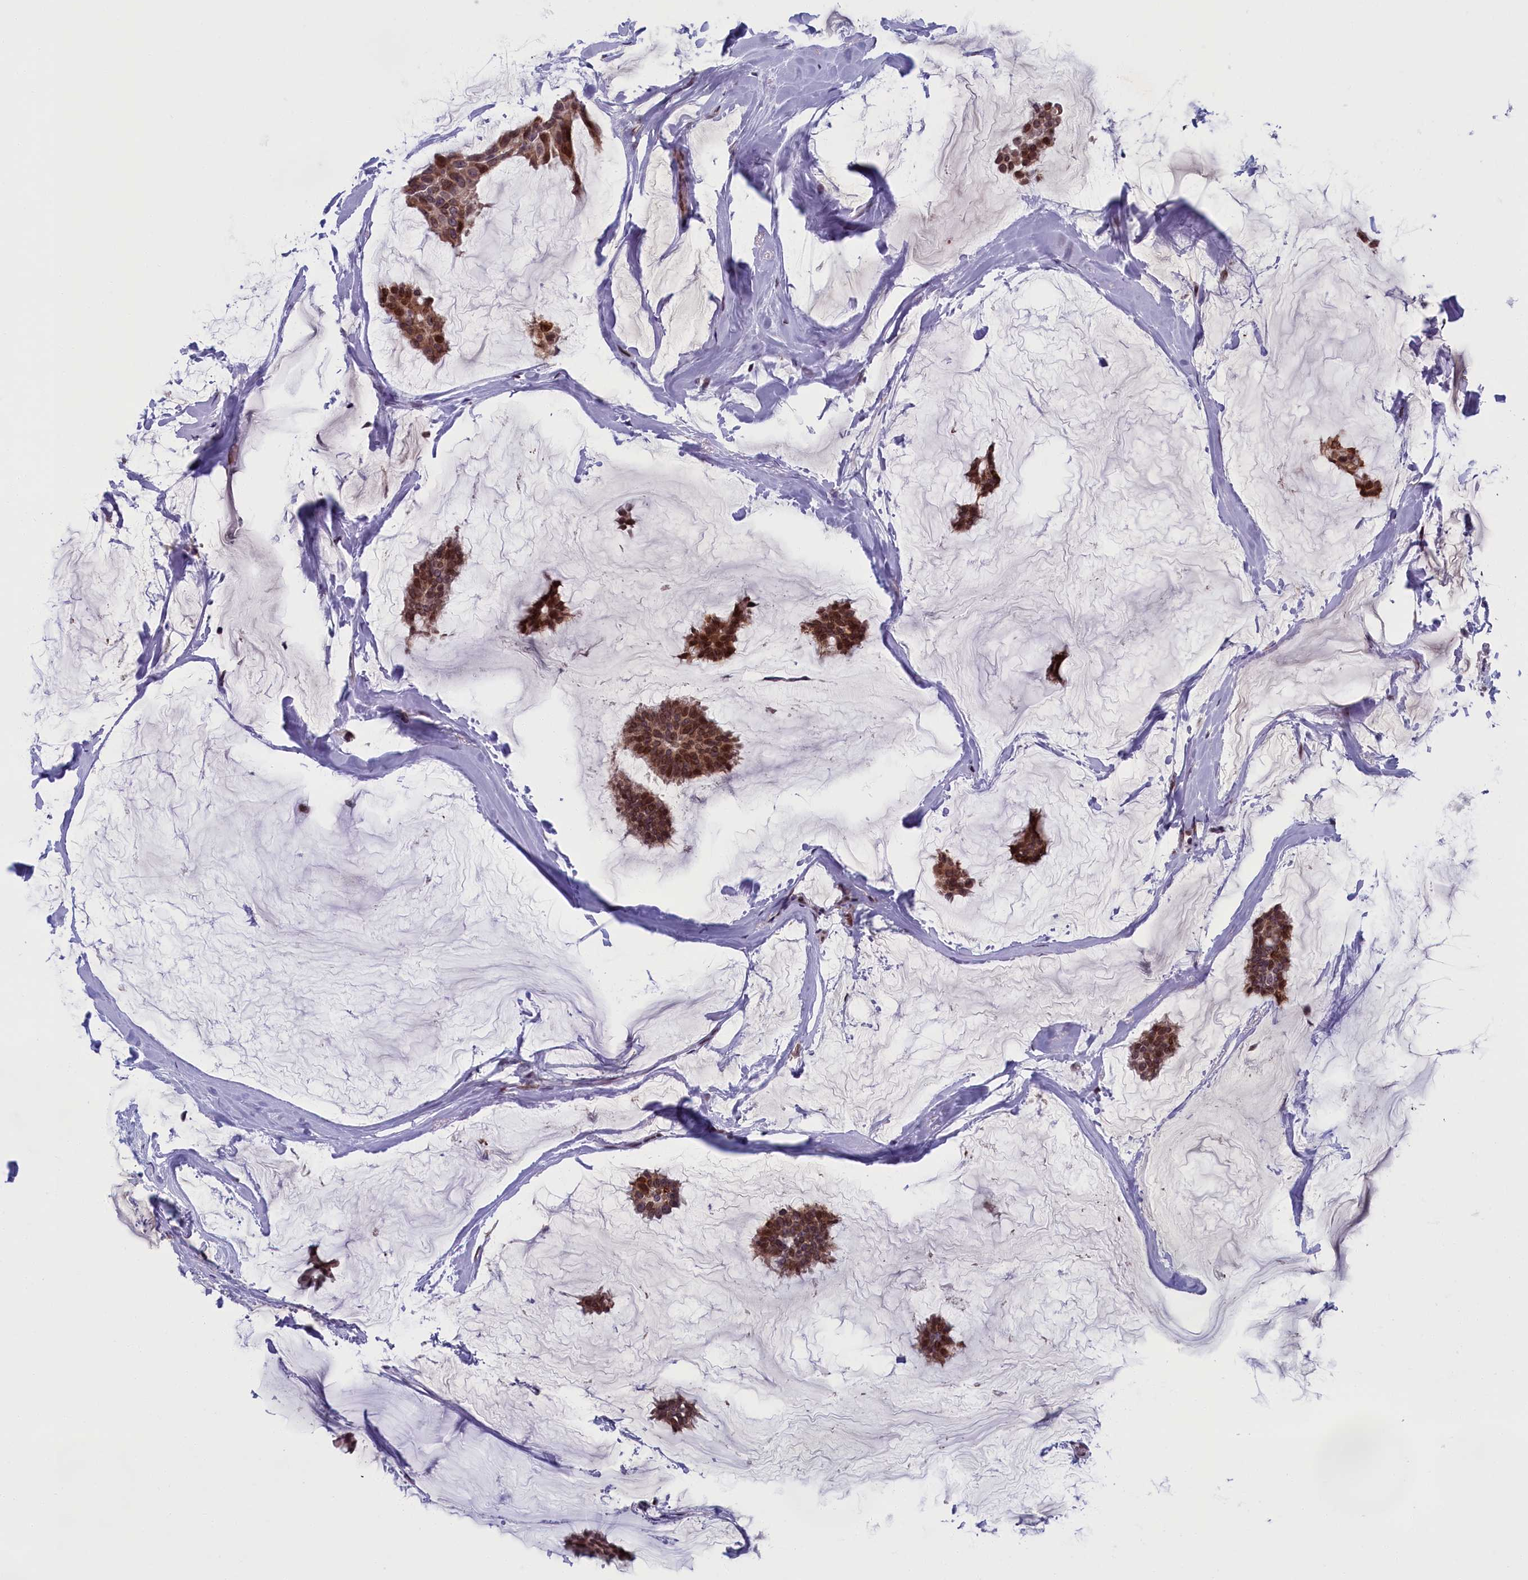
{"staining": {"intensity": "strong", "quantity": ">75%", "location": "cytoplasmic/membranous,nuclear"}, "tissue": "breast cancer", "cell_type": "Tumor cells", "image_type": "cancer", "snomed": [{"axis": "morphology", "description": "Duct carcinoma"}, {"axis": "topography", "description": "Breast"}], "caption": "Infiltrating ductal carcinoma (breast) stained with IHC displays strong cytoplasmic/membranous and nuclear positivity in approximately >75% of tumor cells.", "gene": "GPSM1", "patient": {"sex": "female", "age": 93}}